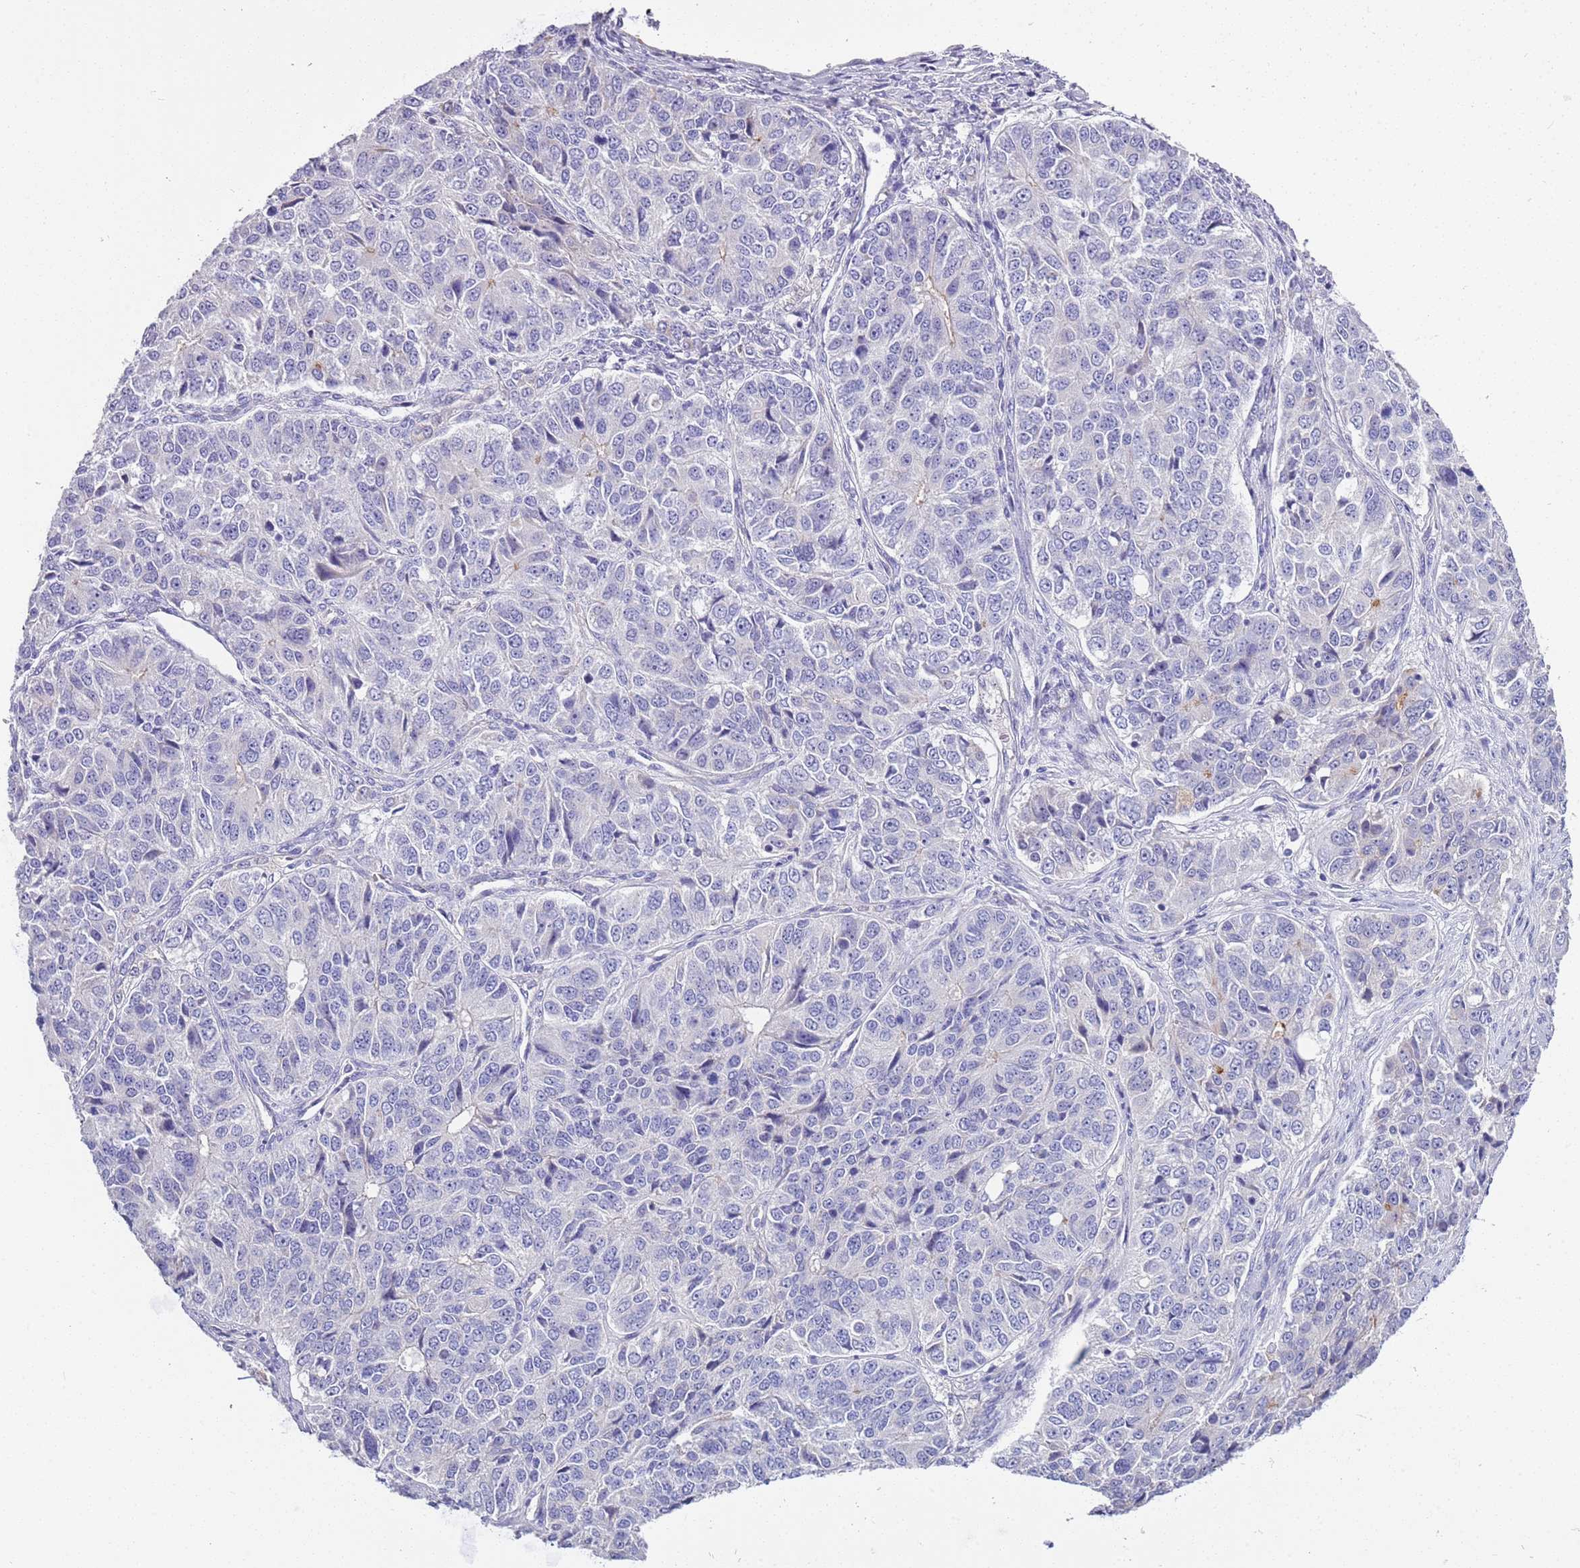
{"staining": {"intensity": "negative", "quantity": "none", "location": "none"}, "tissue": "ovarian cancer", "cell_type": "Tumor cells", "image_type": "cancer", "snomed": [{"axis": "morphology", "description": "Carcinoma, endometroid"}, {"axis": "topography", "description": "Ovary"}], "caption": "Immunohistochemical staining of human ovarian cancer displays no significant staining in tumor cells.", "gene": "BRMS1L", "patient": {"sex": "female", "age": 51}}